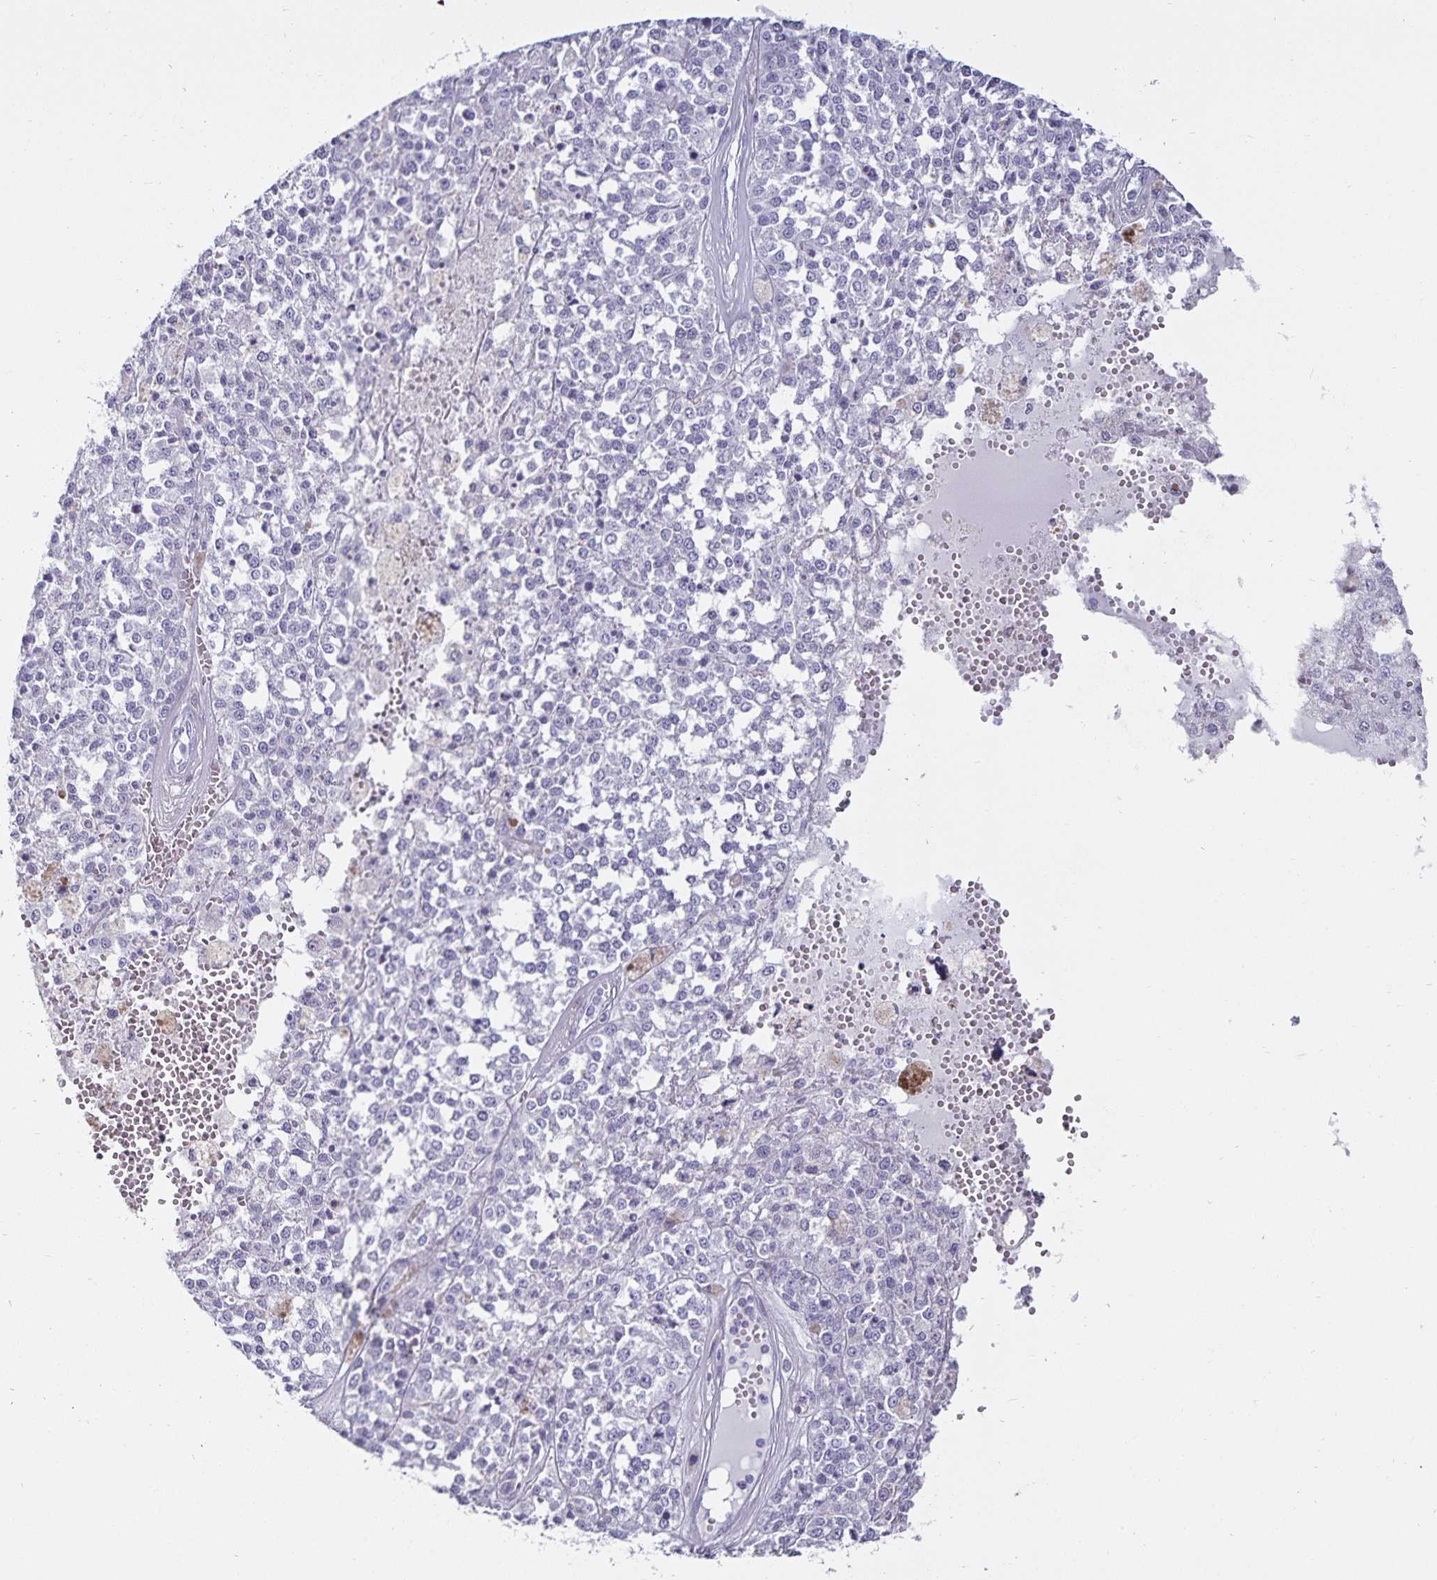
{"staining": {"intensity": "negative", "quantity": "none", "location": "none"}, "tissue": "melanoma", "cell_type": "Tumor cells", "image_type": "cancer", "snomed": [{"axis": "morphology", "description": "Malignant melanoma, Metastatic site"}, {"axis": "topography", "description": "Lymph node"}], "caption": "Tumor cells are negative for brown protein staining in malignant melanoma (metastatic site). The staining is performed using DAB (3,3'-diaminobenzidine) brown chromogen with nuclei counter-stained in using hematoxylin.", "gene": "DEFA6", "patient": {"sex": "female", "age": 64}}